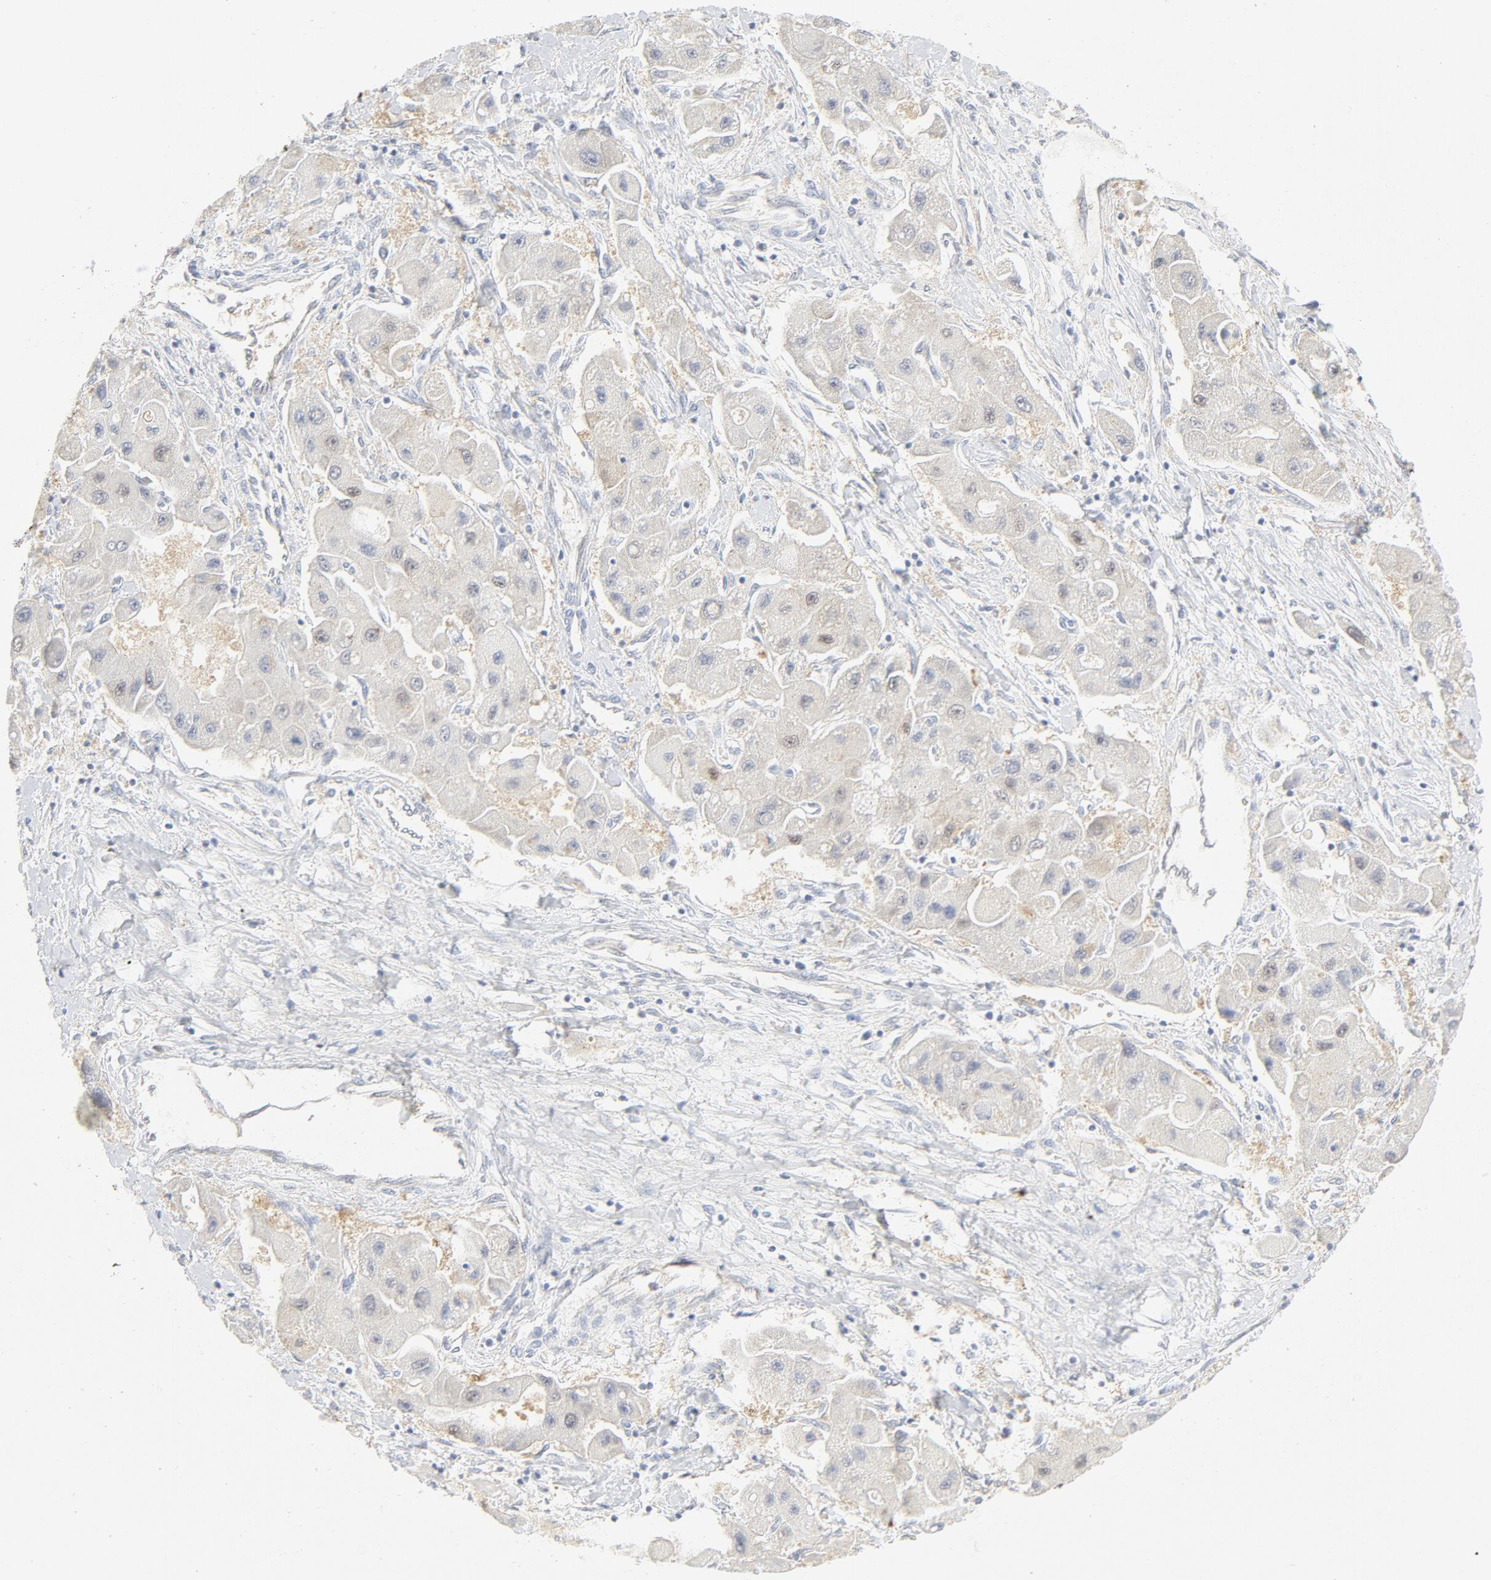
{"staining": {"intensity": "moderate", "quantity": "25%-75%", "location": "cytoplasmic/membranous"}, "tissue": "liver cancer", "cell_type": "Tumor cells", "image_type": "cancer", "snomed": [{"axis": "morphology", "description": "Carcinoma, Hepatocellular, NOS"}, {"axis": "topography", "description": "Liver"}], "caption": "IHC staining of liver hepatocellular carcinoma, which reveals medium levels of moderate cytoplasmic/membranous staining in about 25%-75% of tumor cells indicating moderate cytoplasmic/membranous protein expression. The staining was performed using DAB (brown) for protein detection and nuclei were counterstained in hematoxylin (blue).", "gene": "PGM1", "patient": {"sex": "male", "age": 24}}